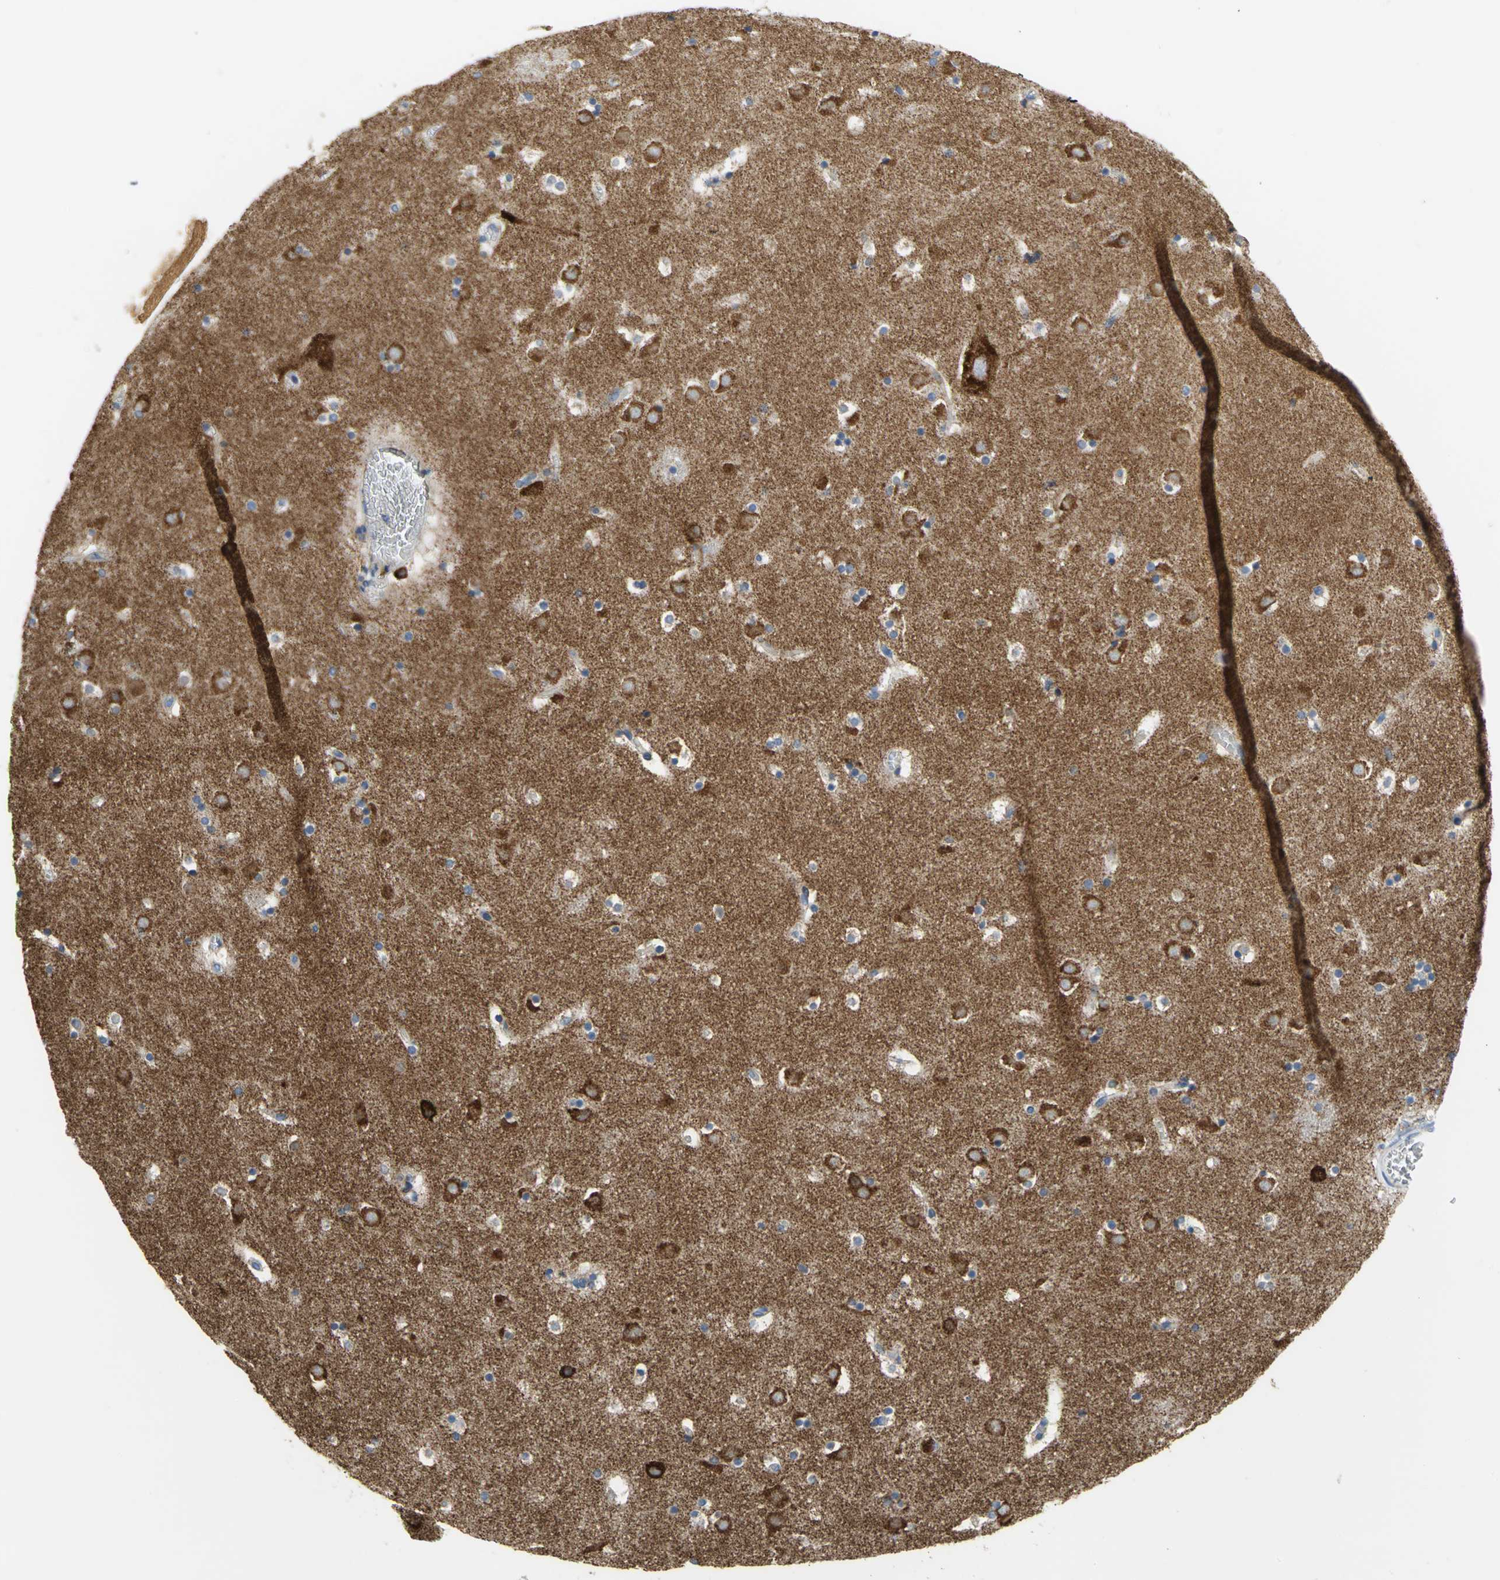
{"staining": {"intensity": "negative", "quantity": "none", "location": "none"}, "tissue": "caudate", "cell_type": "Glial cells", "image_type": "normal", "snomed": [{"axis": "morphology", "description": "Normal tissue, NOS"}, {"axis": "topography", "description": "Lateral ventricle wall"}], "caption": "The histopathology image reveals no staining of glial cells in unremarkable caudate. (Stains: DAB (3,3'-diaminobenzidine) immunohistochemistry with hematoxylin counter stain, Microscopy: brightfield microscopy at high magnification).", "gene": "TULP4", "patient": {"sex": "male", "age": 45}}